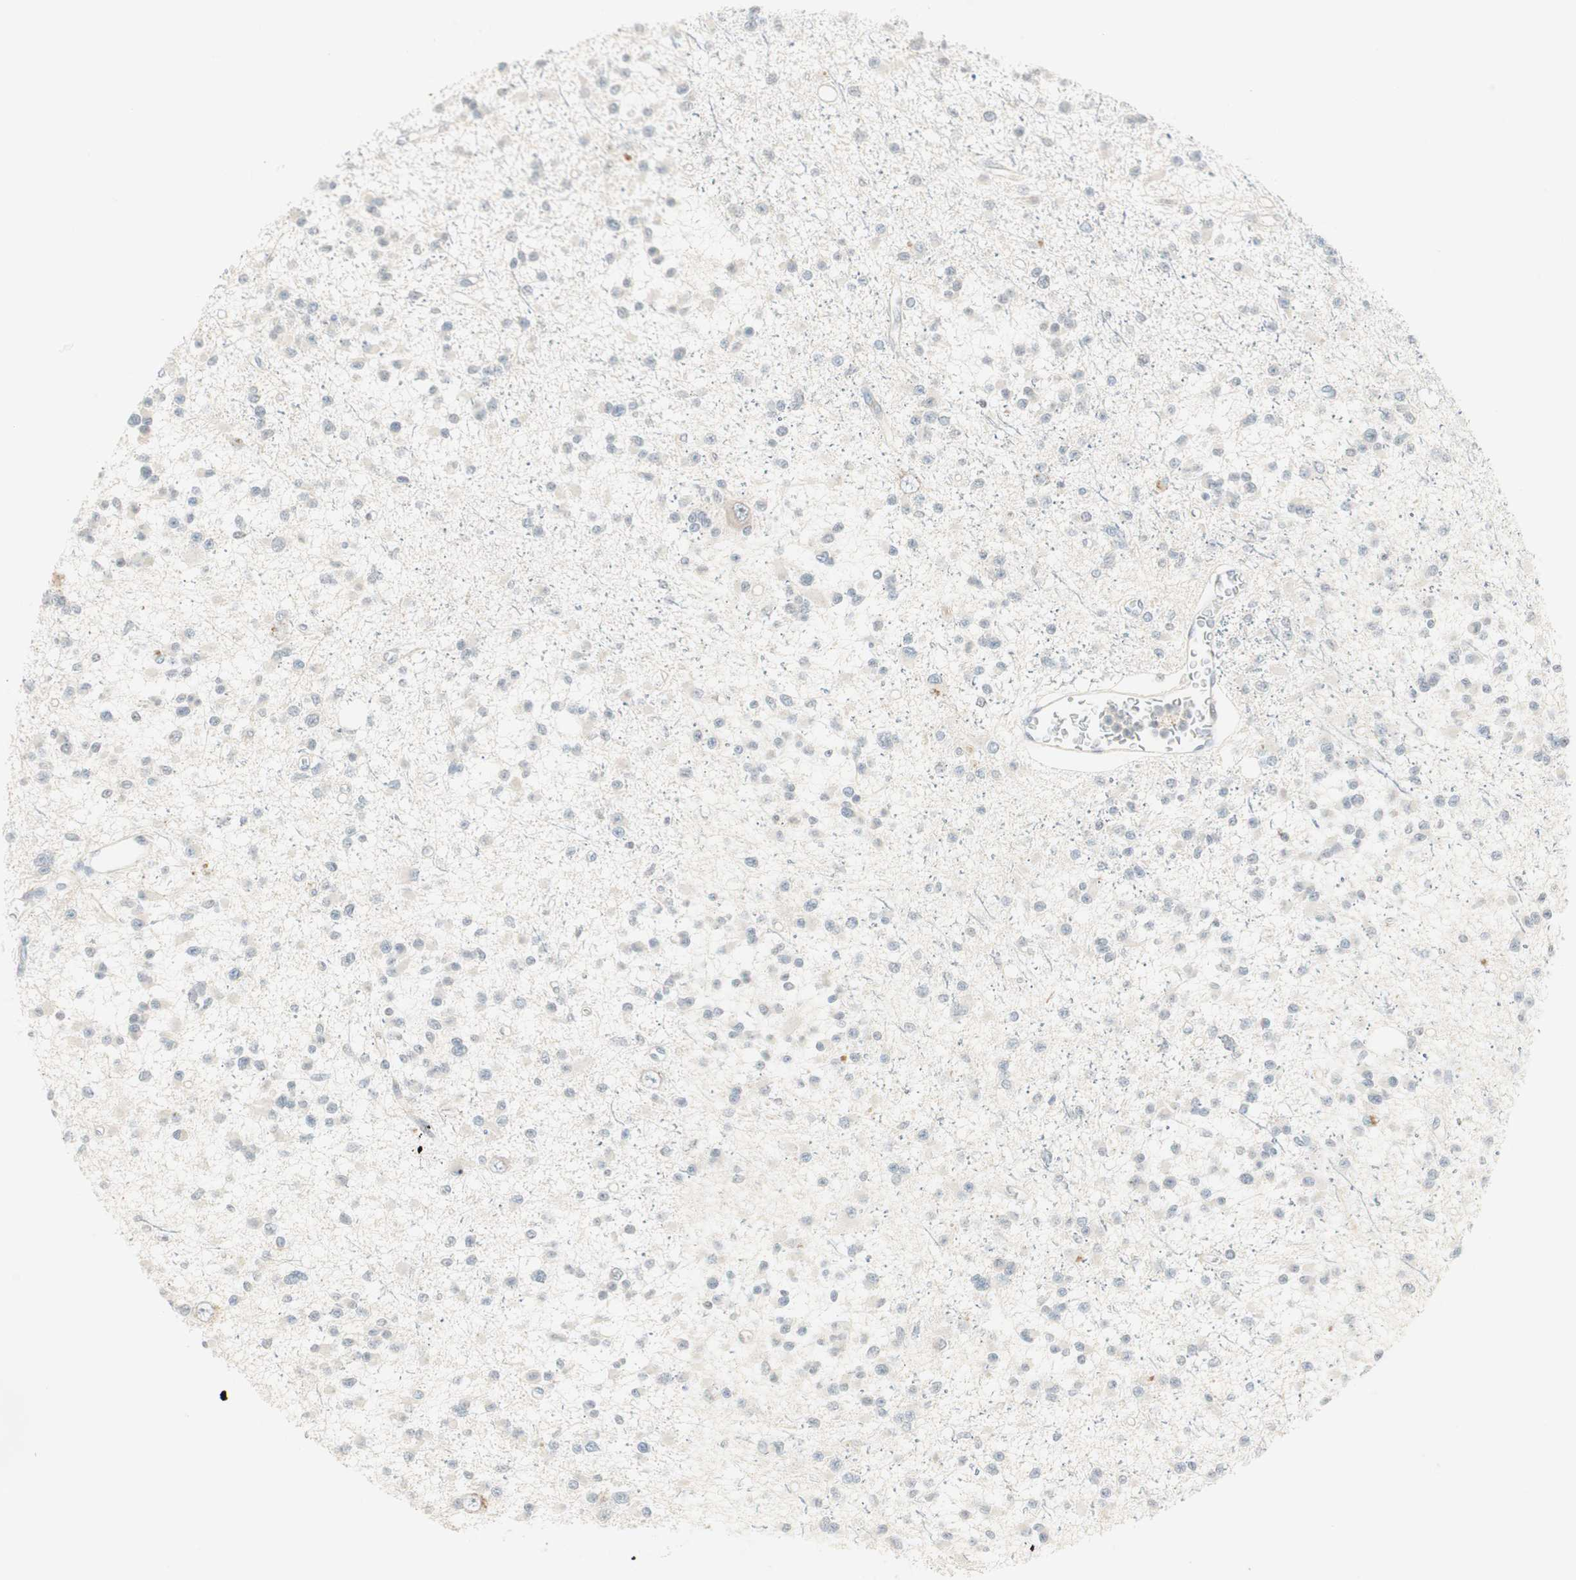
{"staining": {"intensity": "negative", "quantity": "none", "location": "none"}, "tissue": "glioma", "cell_type": "Tumor cells", "image_type": "cancer", "snomed": [{"axis": "morphology", "description": "Glioma, malignant, Low grade"}, {"axis": "topography", "description": "Brain"}], "caption": "Micrograph shows no significant protein staining in tumor cells of glioma.", "gene": "RUNX2", "patient": {"sex": "female", "age": 22}}